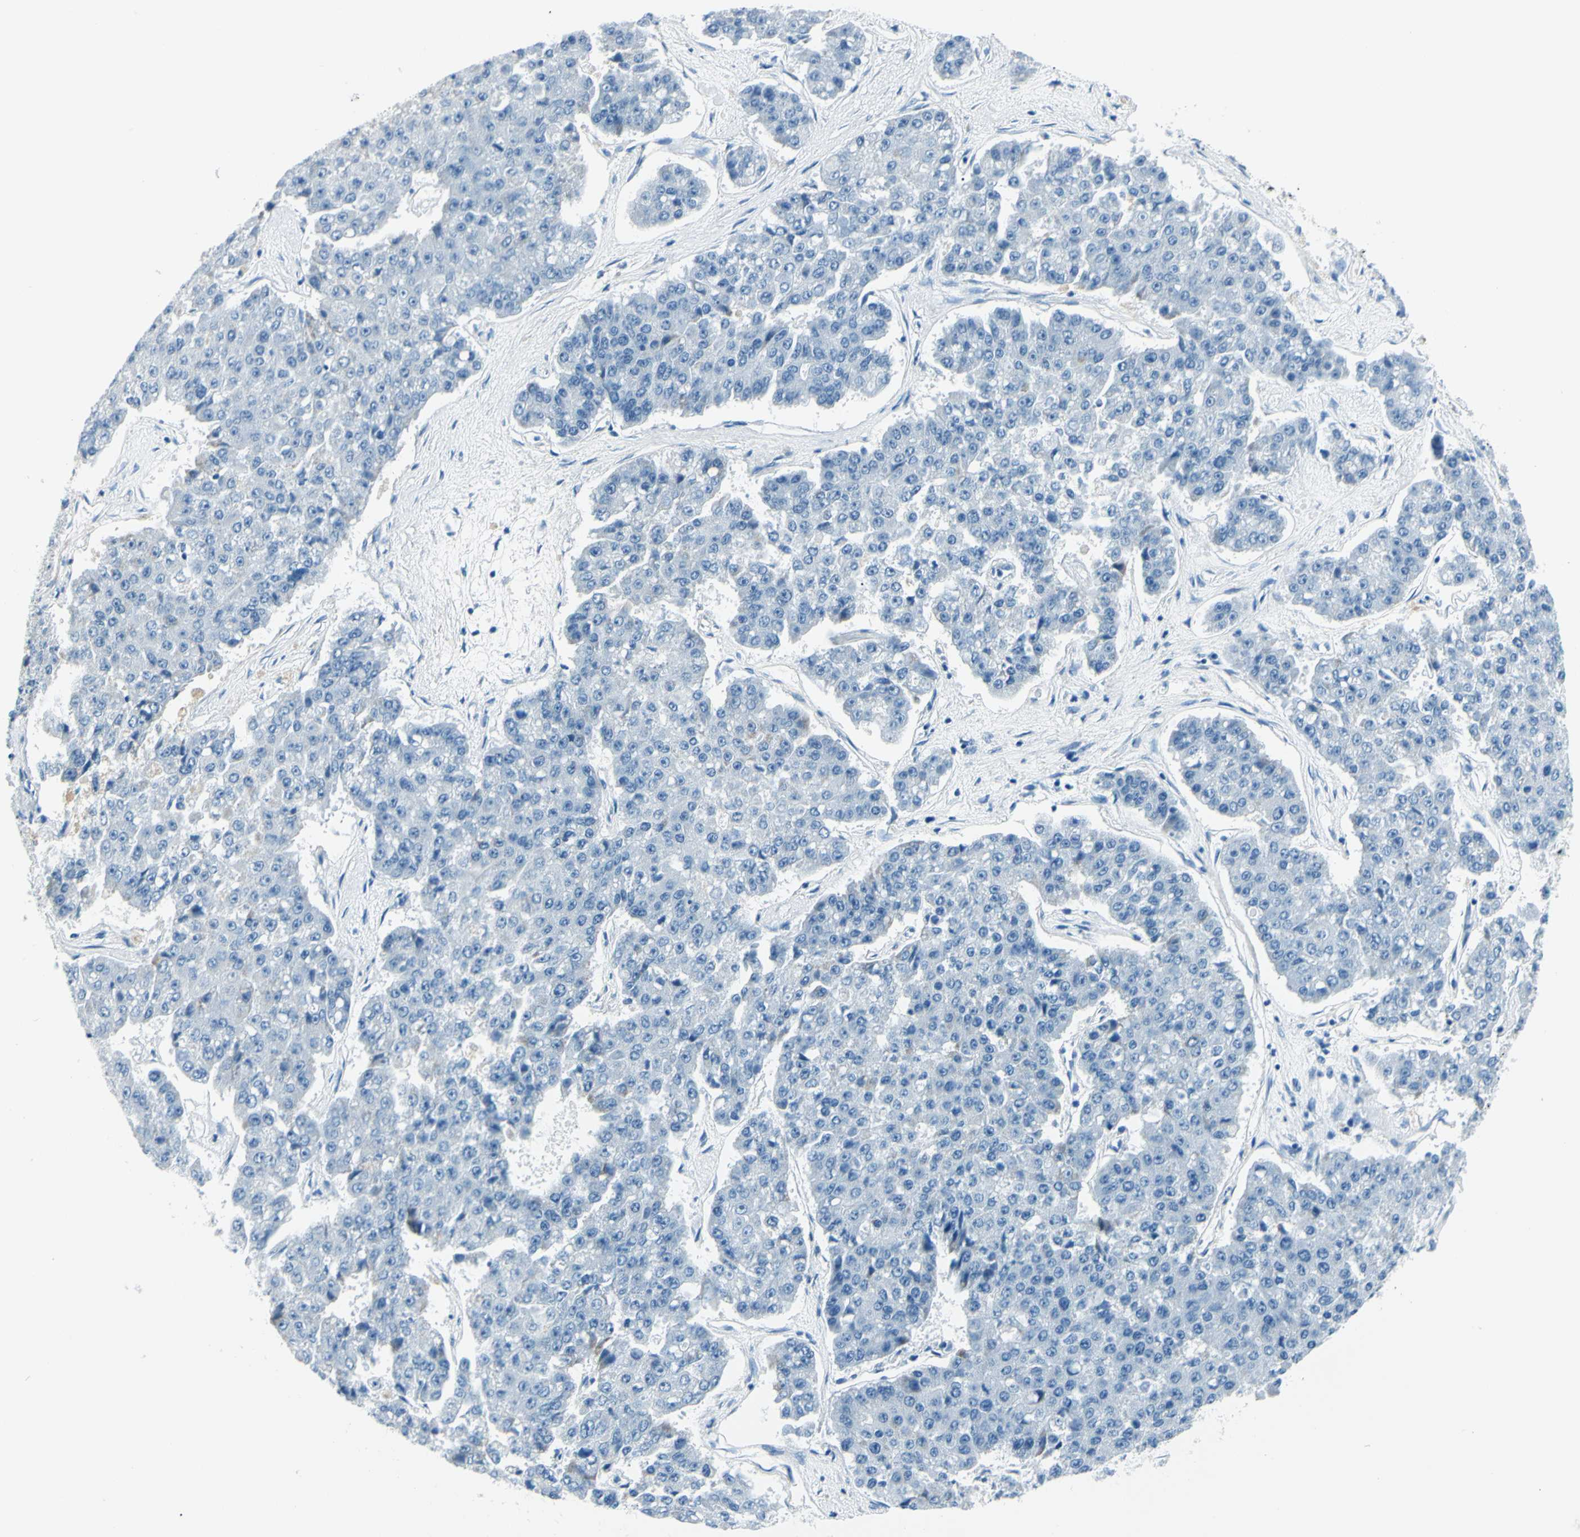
{"staining": {"intensity": "negative", "quantity": "none", "location": "none"}, "tissue": "pancreatic cancer", "cell_type": "Tumor cells", "image_type": "cancer", "snomed": [{"axis": "morphology", "description": "Adenocarcinoma, NOS"}, {"axis": "topography", "description": "Pancreas"}], "caption": "The image exhibits no significant staining in tumor cells of pancreatic cancer. (DAB (3,3'-diaminobenzidine) immunohistochemistry, high magnification).", "gene": "CDH15", "patient": {"sex": "male", "age": 50}}